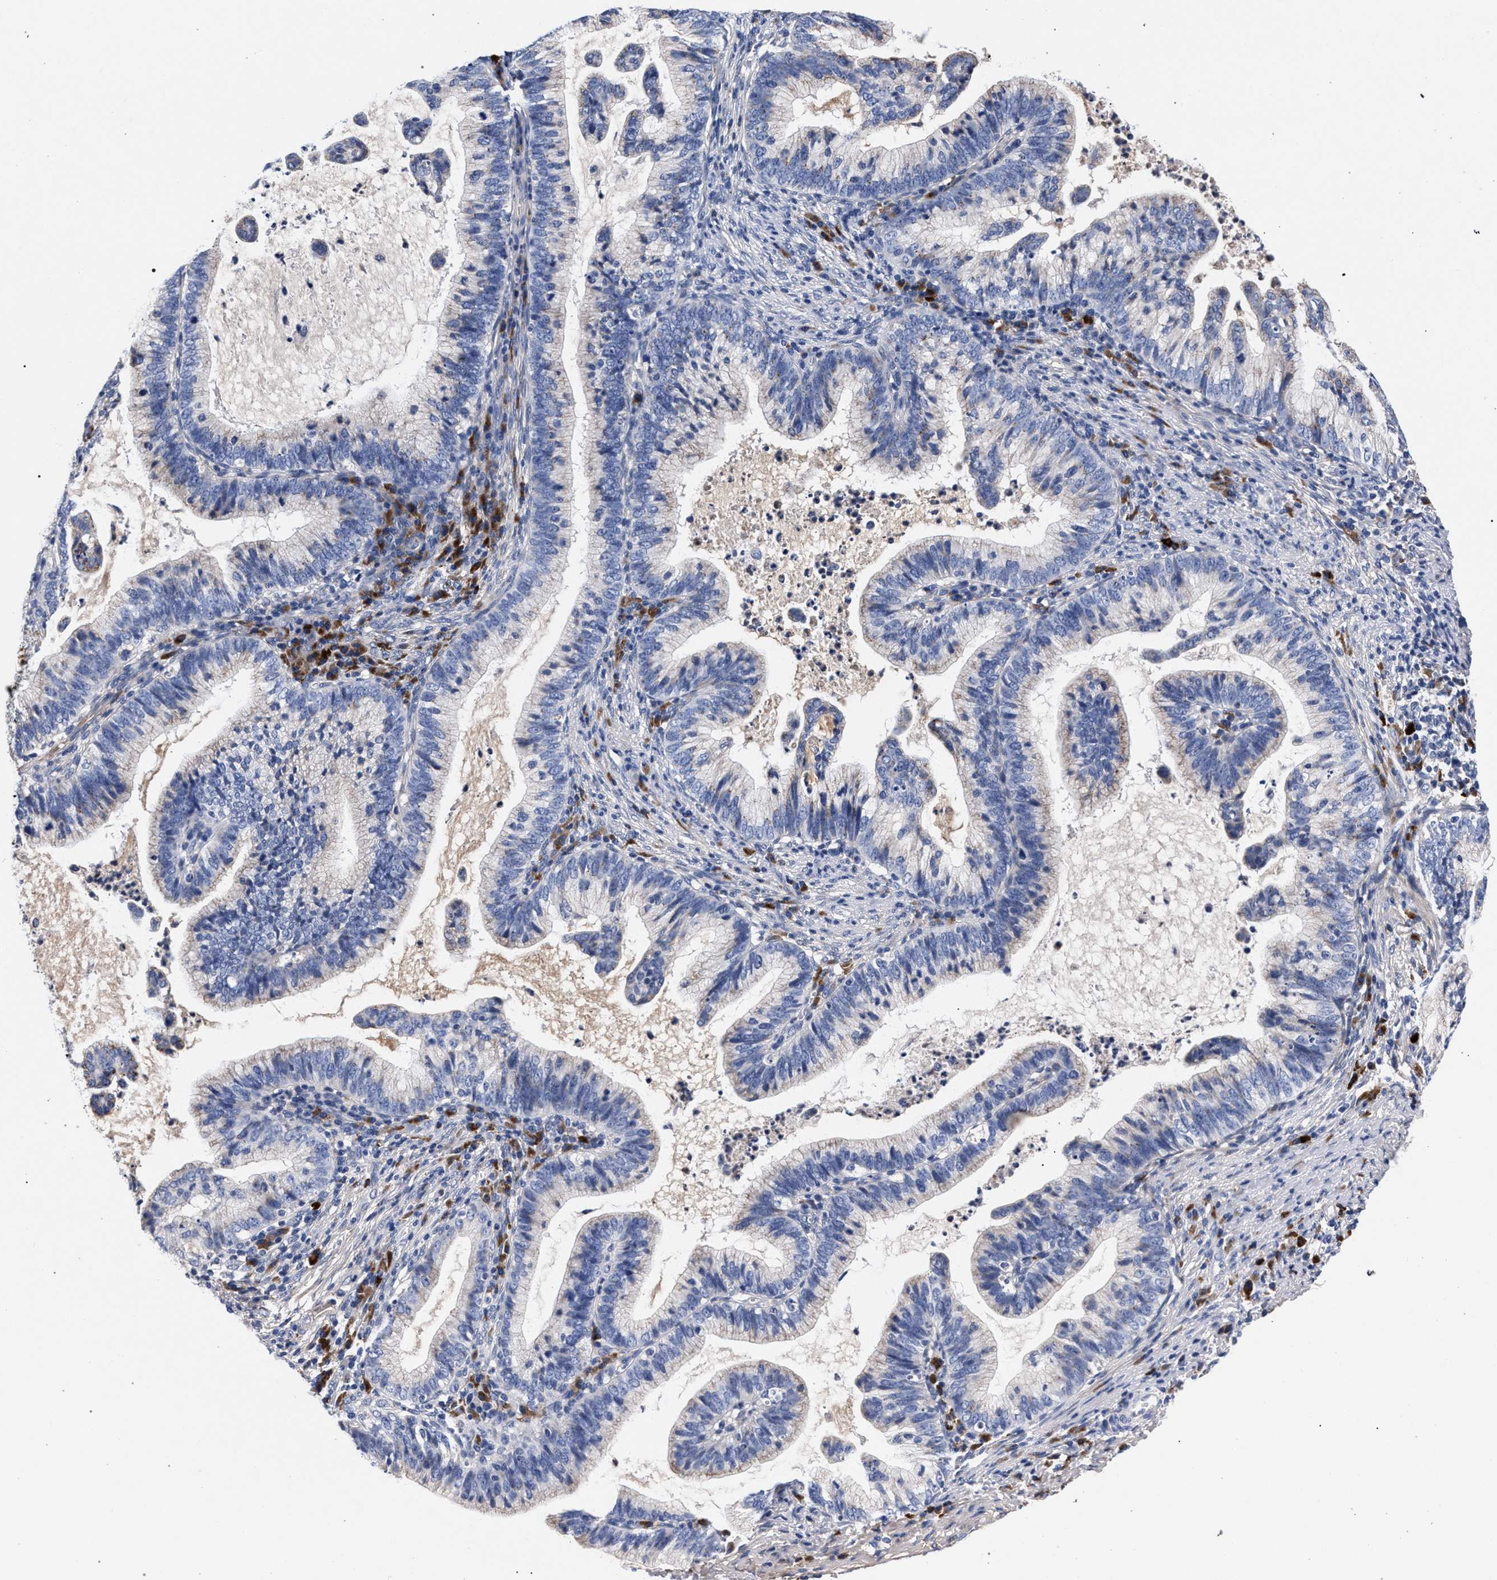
{"staining": {"intensity": "negative", "quantity": "none", "location": "none"}, "tissue": "cervical cancer", "cell_type": "Tumor cells", "image_type": "cancer", "snomed": [{"axis": "morphology", "description": "Adenocarcinoma, NOS"}, {"axis": "topography", "description": "Cervix"}], "caption": "Tumor cells show no significant expression in cervical adenocarcinoma.", "gene": "ACOX1", "patient": {"sex": "female", "age": 36}}